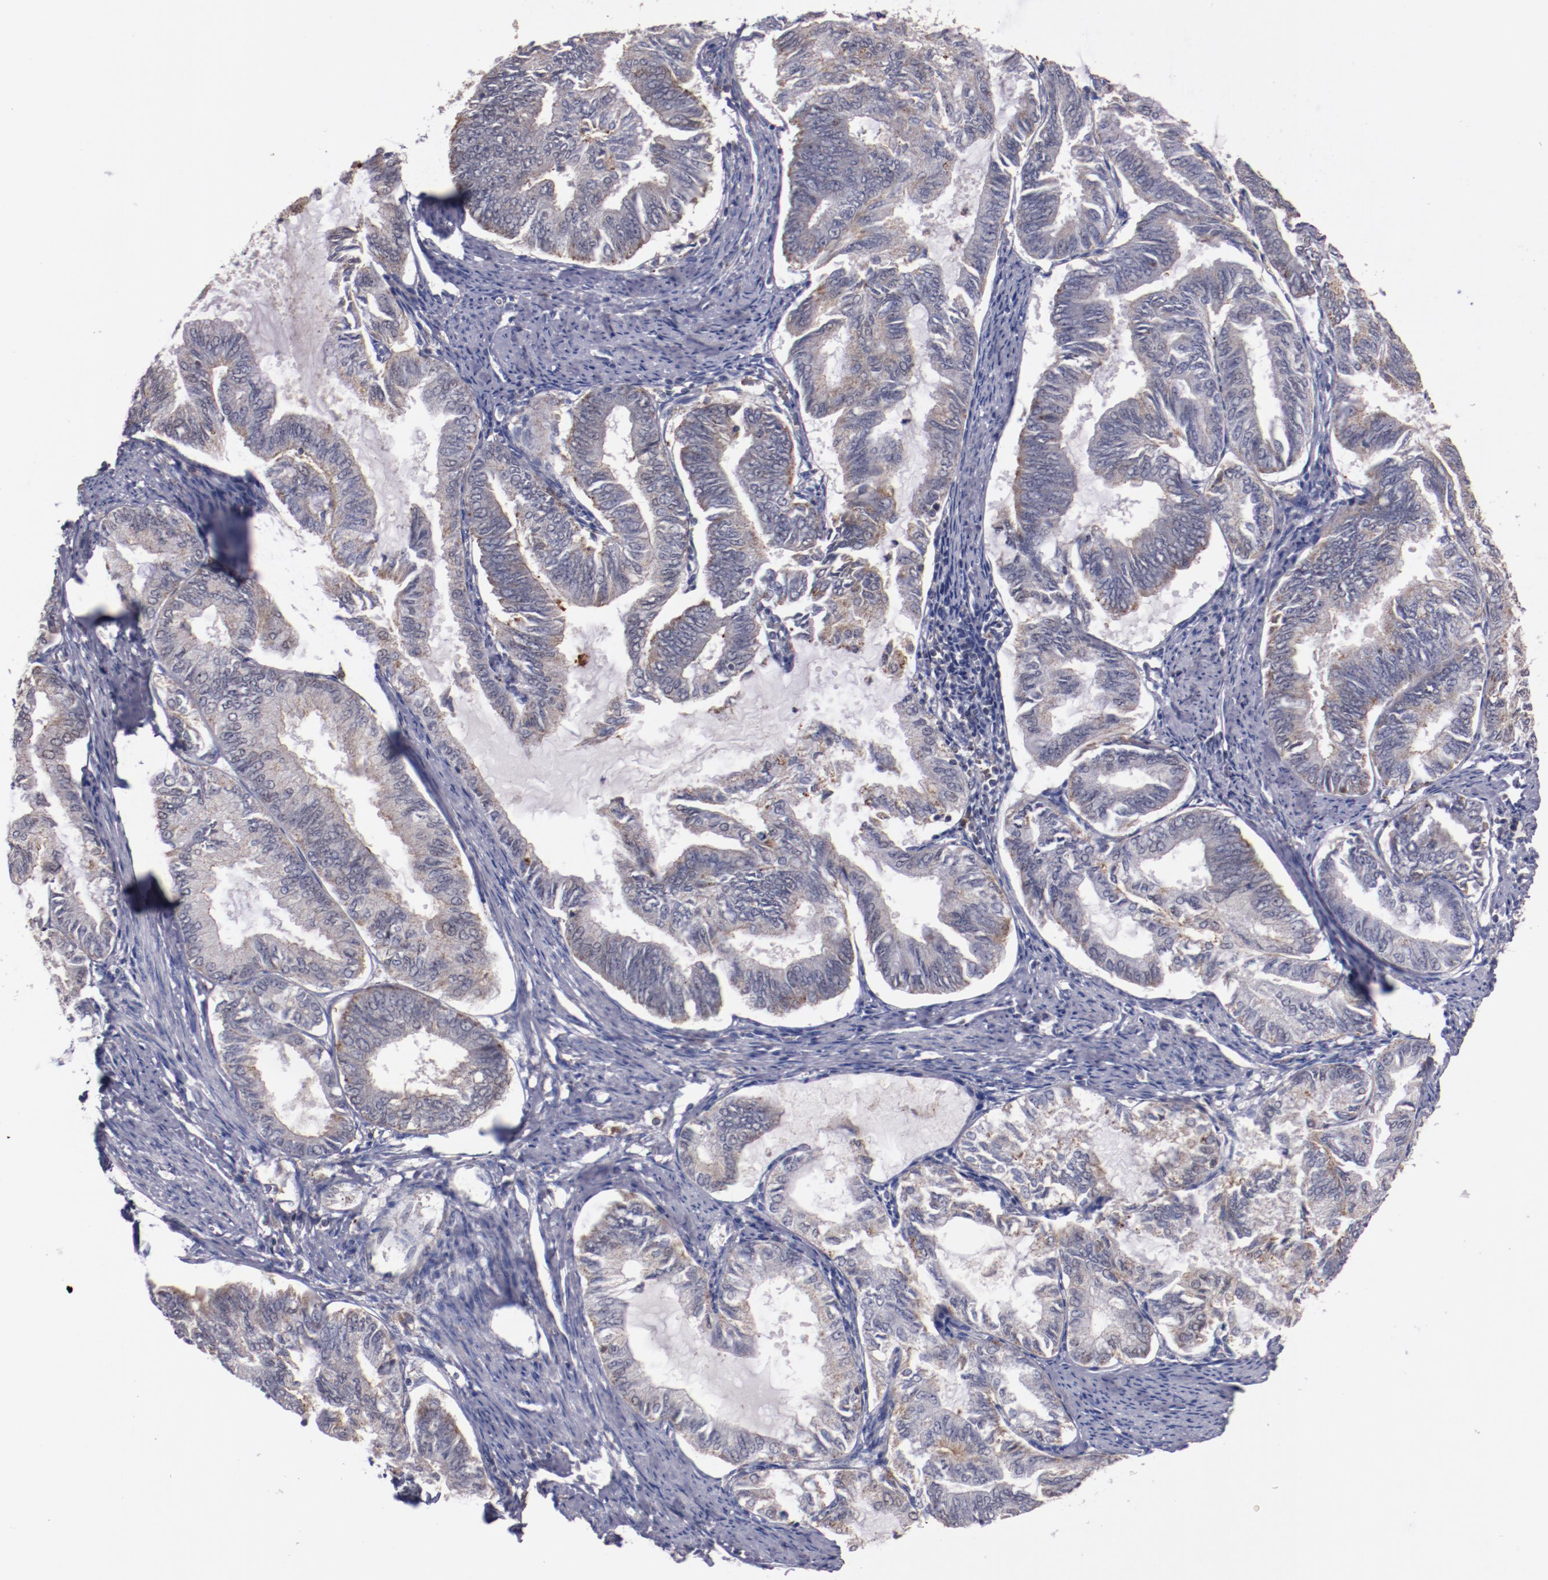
{"staining": {"intensity": "weak", "quantity": ">75%", "location": "cytoplasmic/membranous"}, "tissue": "endometrial cancer", "cell_type": "Tumor cells", "image_type": "cancer", "snomed": [{"axis": "morphology", "description": "Adenocarcinoma, NOS"}, {"axis": "topography", "description": "Endometrium"}], "caption": "Immunohistochemical staining of human adenocarcinoma (endometrial) reveals low levels of weak cytoplasmic/membranous positivity in about >75% of tumor cells.", "gene": "SYP", "patient": {"sex": "female", "age": 86}}